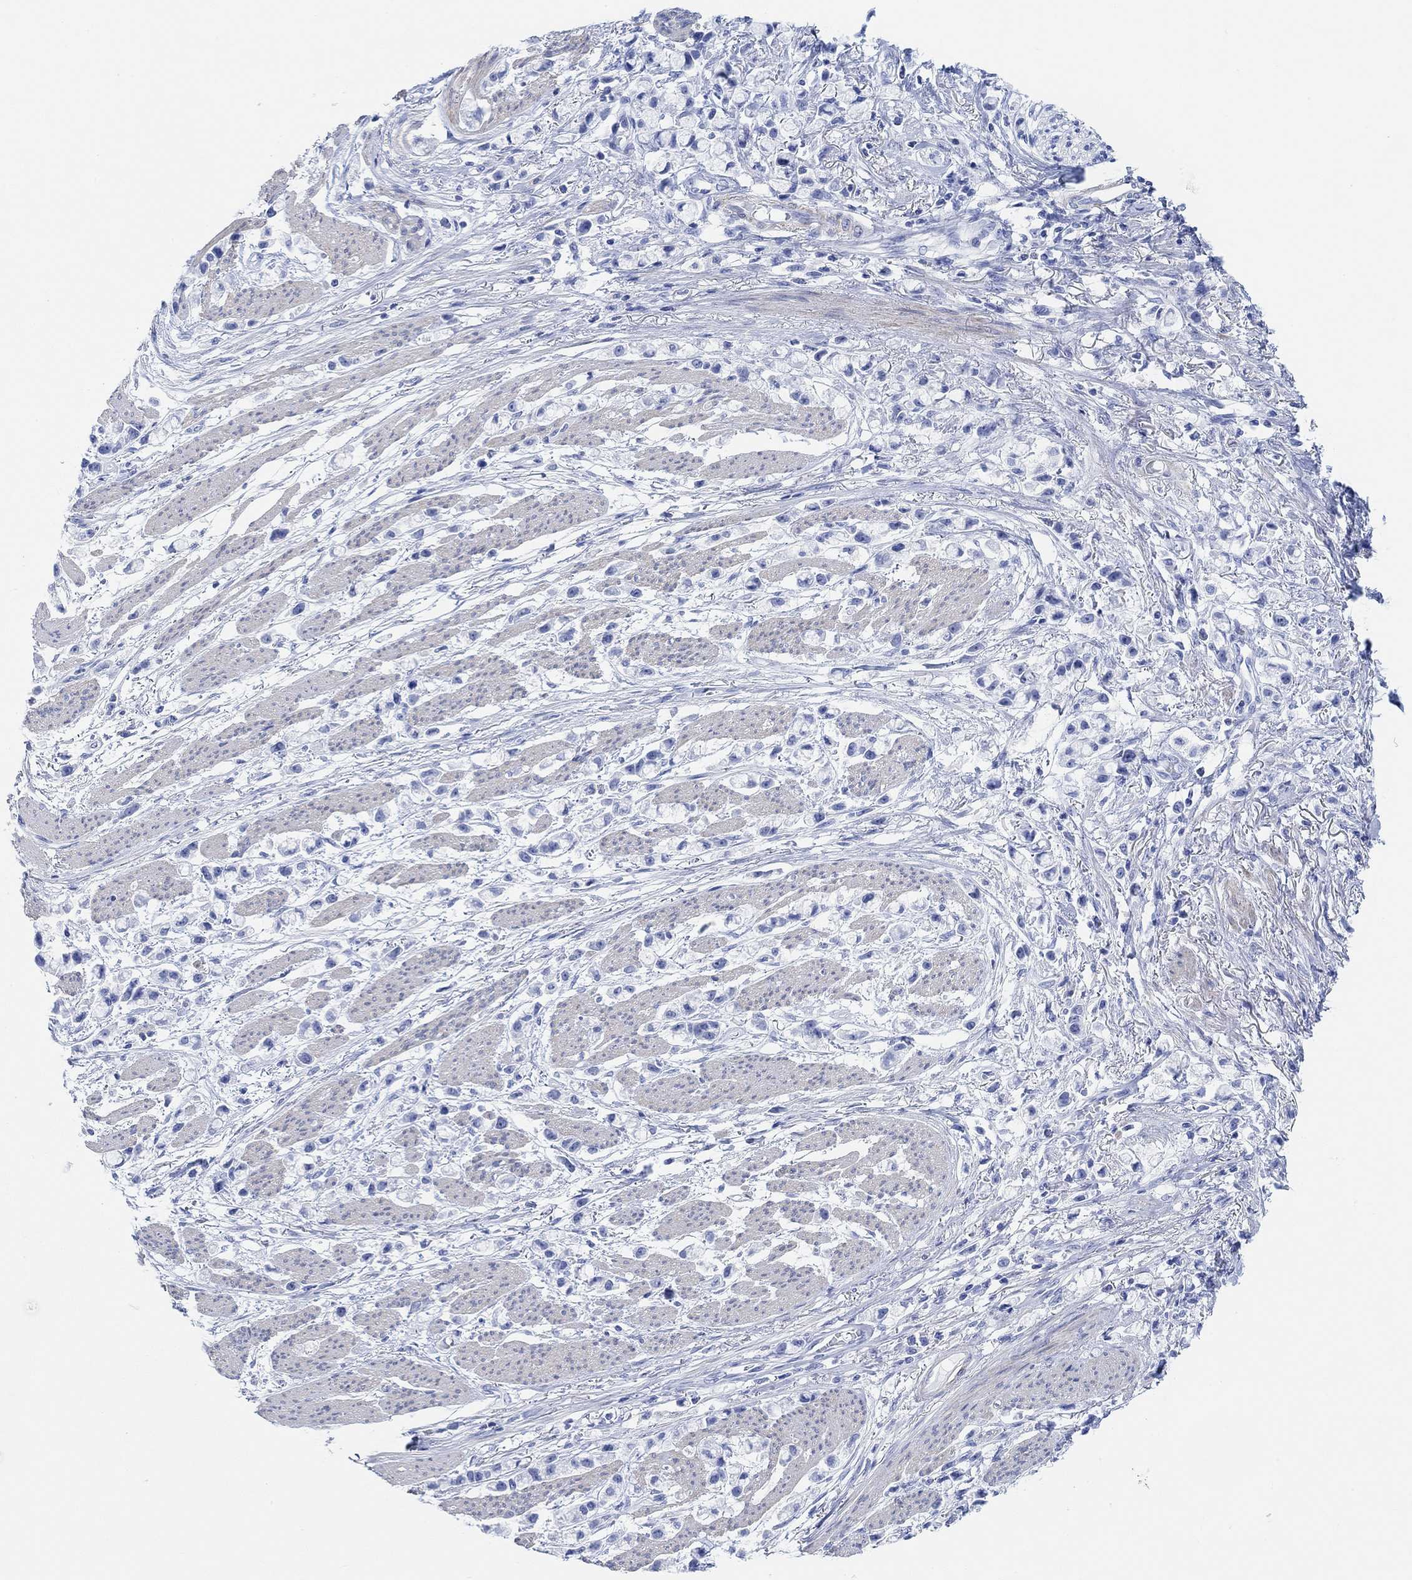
{"staining": {"intensity": "negative", "quantity": "none", "location": "none"}, "tissue": "stomach cancer", "cell_type": "Tumor cells", "image_type": "cancer", "snomed": [{"axis": "morphology", "description": "Adenocarcinoma, NOS"}, {"axis": "topography", "description": "Stomach"}], "caption": "Image shows no protein staining in tumor cells of stomach cancer (adenocarcinoma) tissue.", "gene": "ANKRD33", "patient": {"sex": "female", "age": 81}}